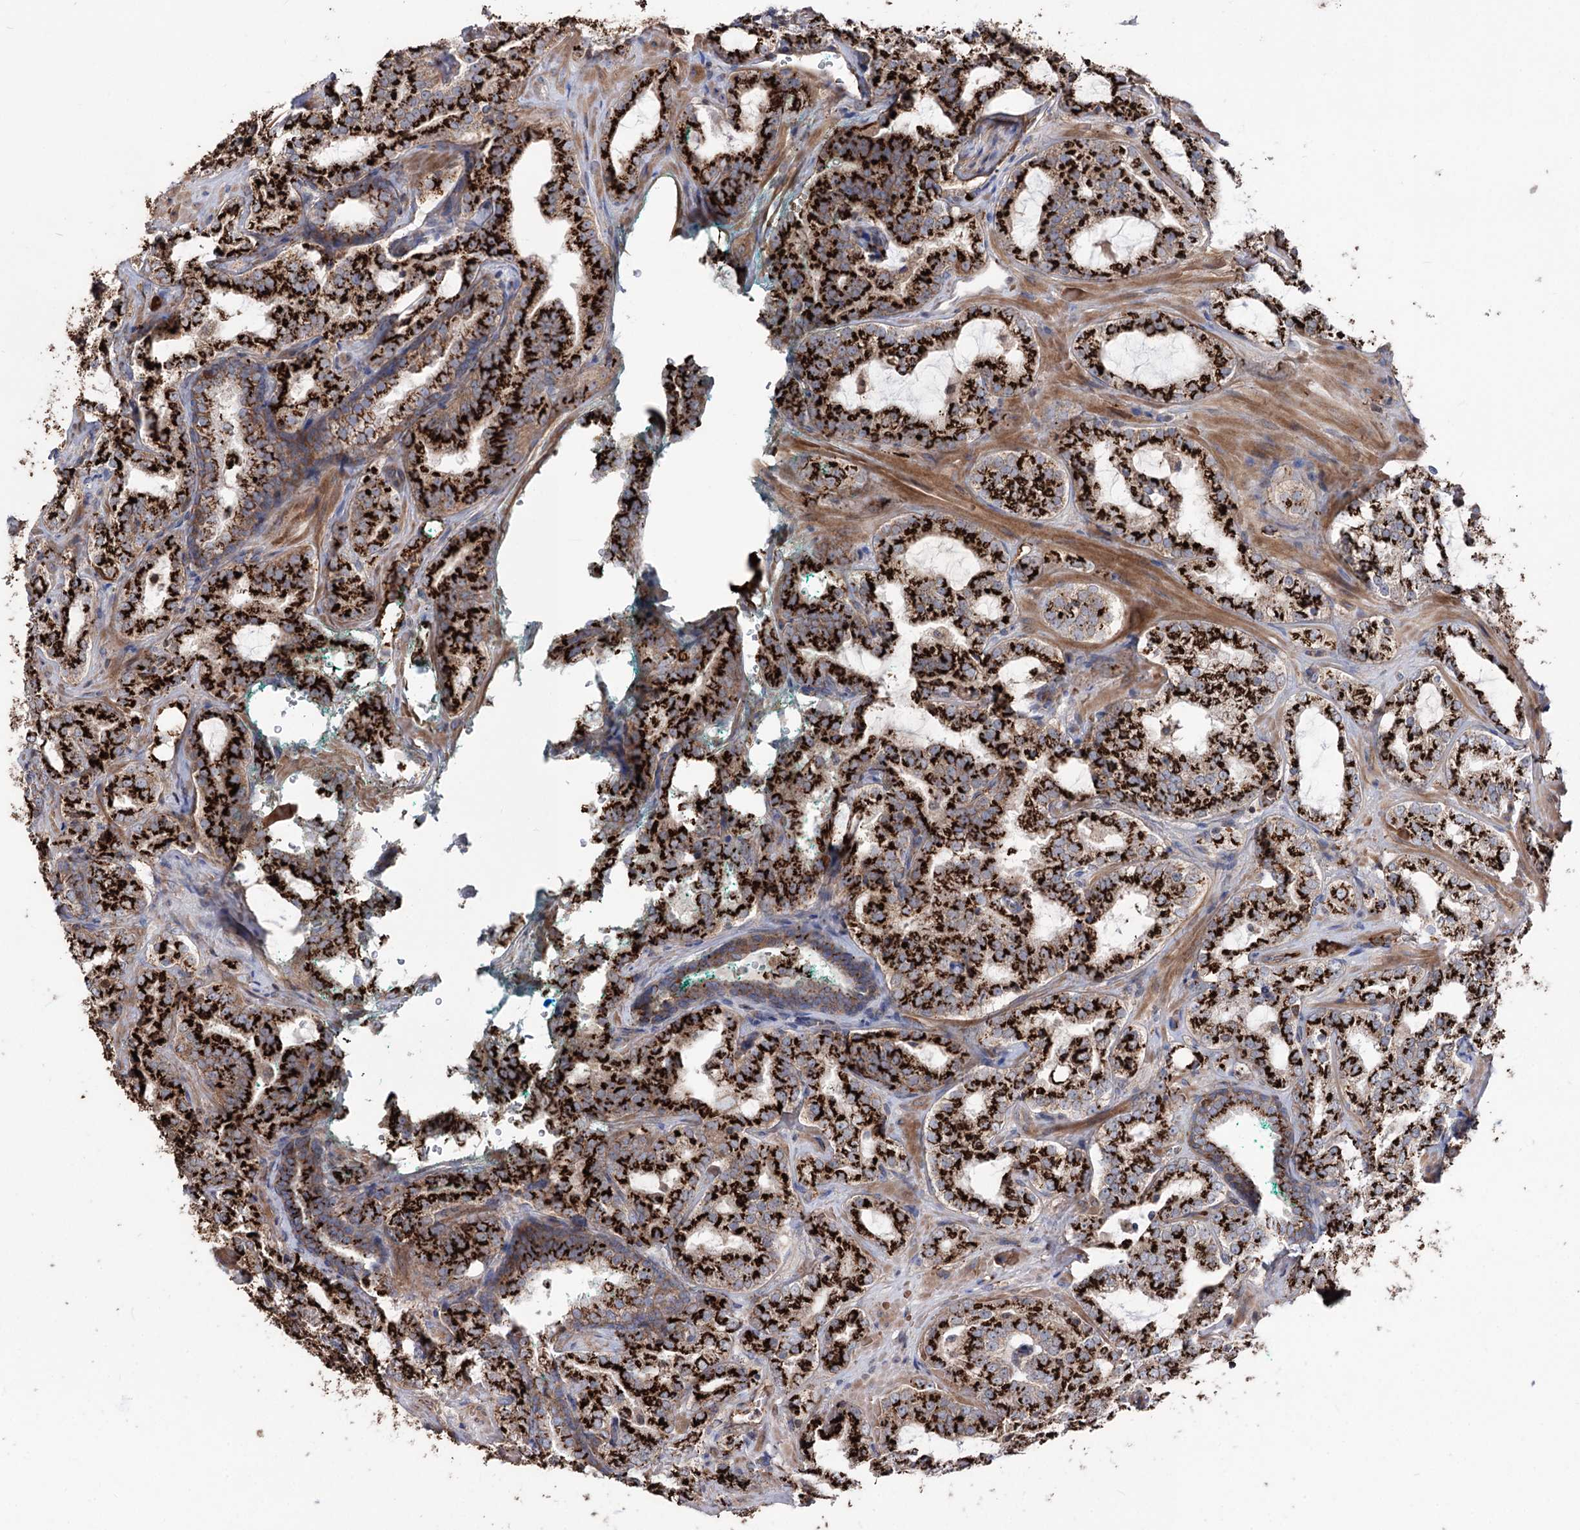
{"staining": {"intensity": "strong", "quantity": ">75%", "location": "cytoplasmic/membranous"}, "tissue": "prostate cancer", "cell_type": "Tumor cells", "image_type": "cancer", "snomed": [{"axis": "morphology", "description": "Adenocarcinoma, High grade"}, {"axis": "topography", "description": "Prostate"}], "caption": "A photomicrograph of human prostate cancer stained for a protein displays strong cytoplasmic/membranous brown staining in tumor cells. Ihc stains the protein in brown and the nuclei are stained blue.", "gene": "ARHGAP20", "patient": {"sex": "male", "age": 64}}